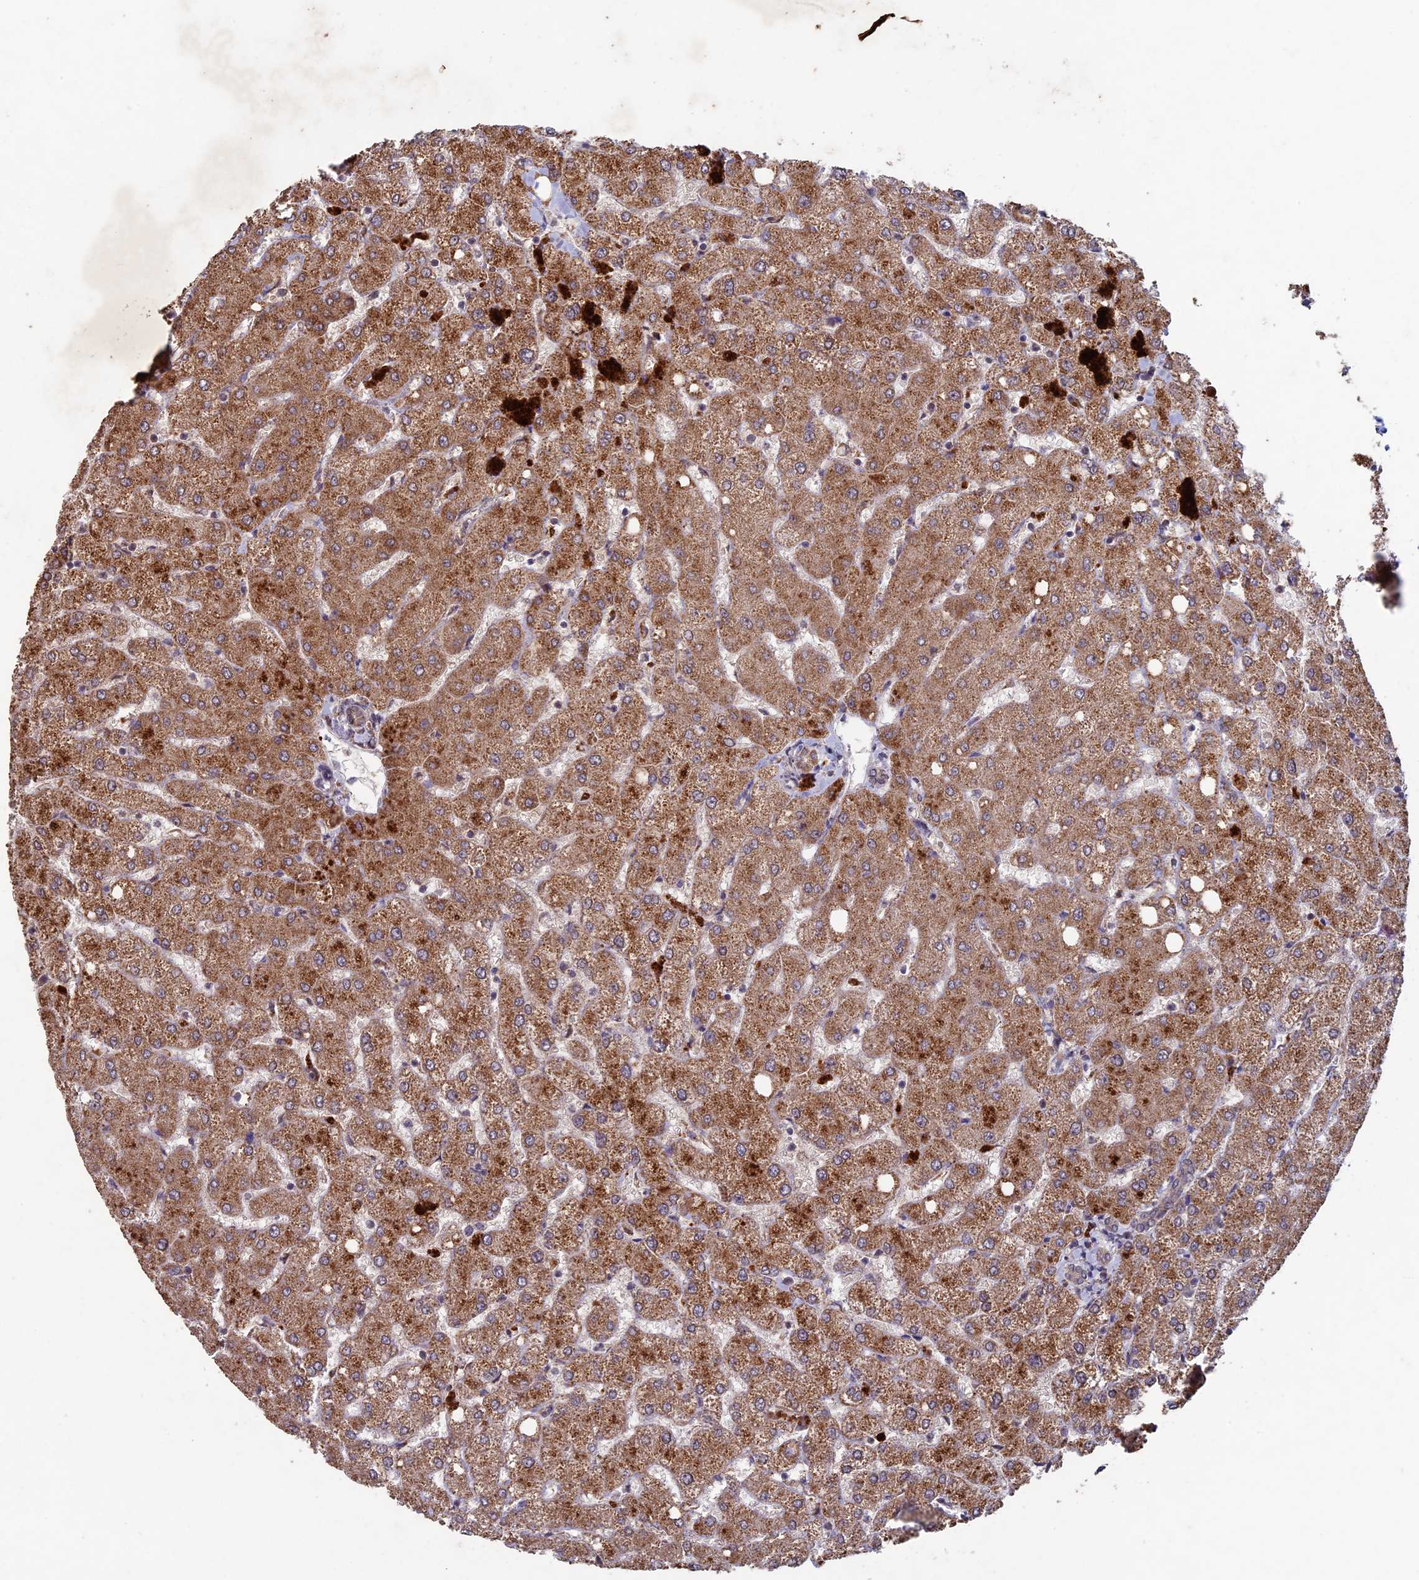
{"staining": {"intensity": "moderate", "quantity": ">75%", "location": "cytoplasmic/membranous"}, "tissue": "liver", "cell_type": "Cholangiocytes", "image_type": "normal", "snomed": [{"axis": "morphology", "description": "Normal tissue, NOS"}, {"axis": "topography", "description": "Liver"}], "caption": "IHC image of unremarkable liver: liver stained using IHC reveals medium levels of moderate protein expression localized specifically in the cytoplasmic/membranous of cholangiocytes, appearing as a cytoplasmic/membranous brown color.", "gene": "RCCD1", "patient": {"sex": "female", "age": 54}}